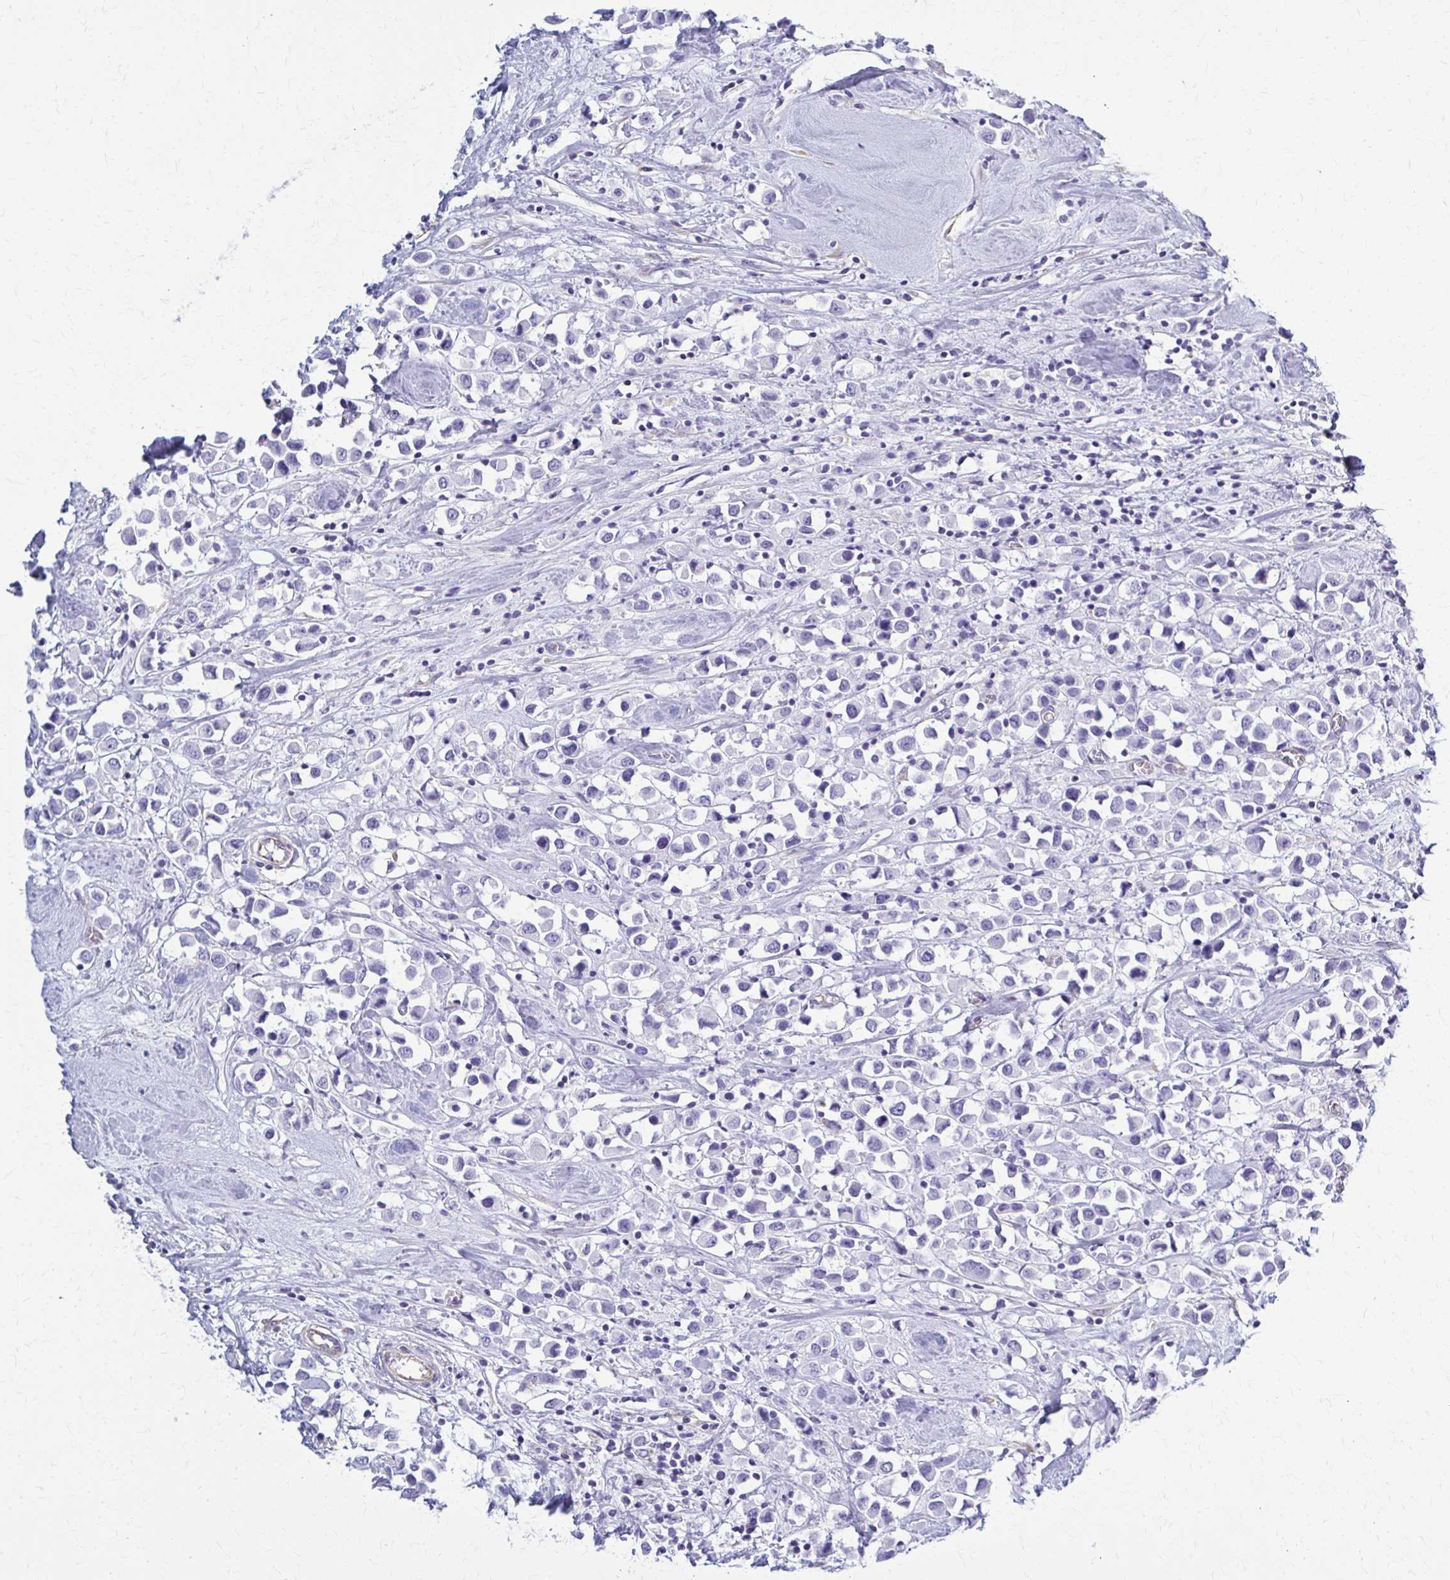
{"staining": {"intensity": "negative", "quantity": "none", "location": "none"}, "tissue": "breast cancer", "cell_type": "Tumor cells", "image_type": "cancer", "snomed": [{"axis": "morphology", "description": "Duct carcinoma"}, {"axis": "topography", "description": "Breast"}], "caption": "Micrograph shows no protein expression in tumor cells of invasive ductal carcinoma (breast) tissue.", "gene": "GFAP", "patient": {"sex": "female", "age": 61}}